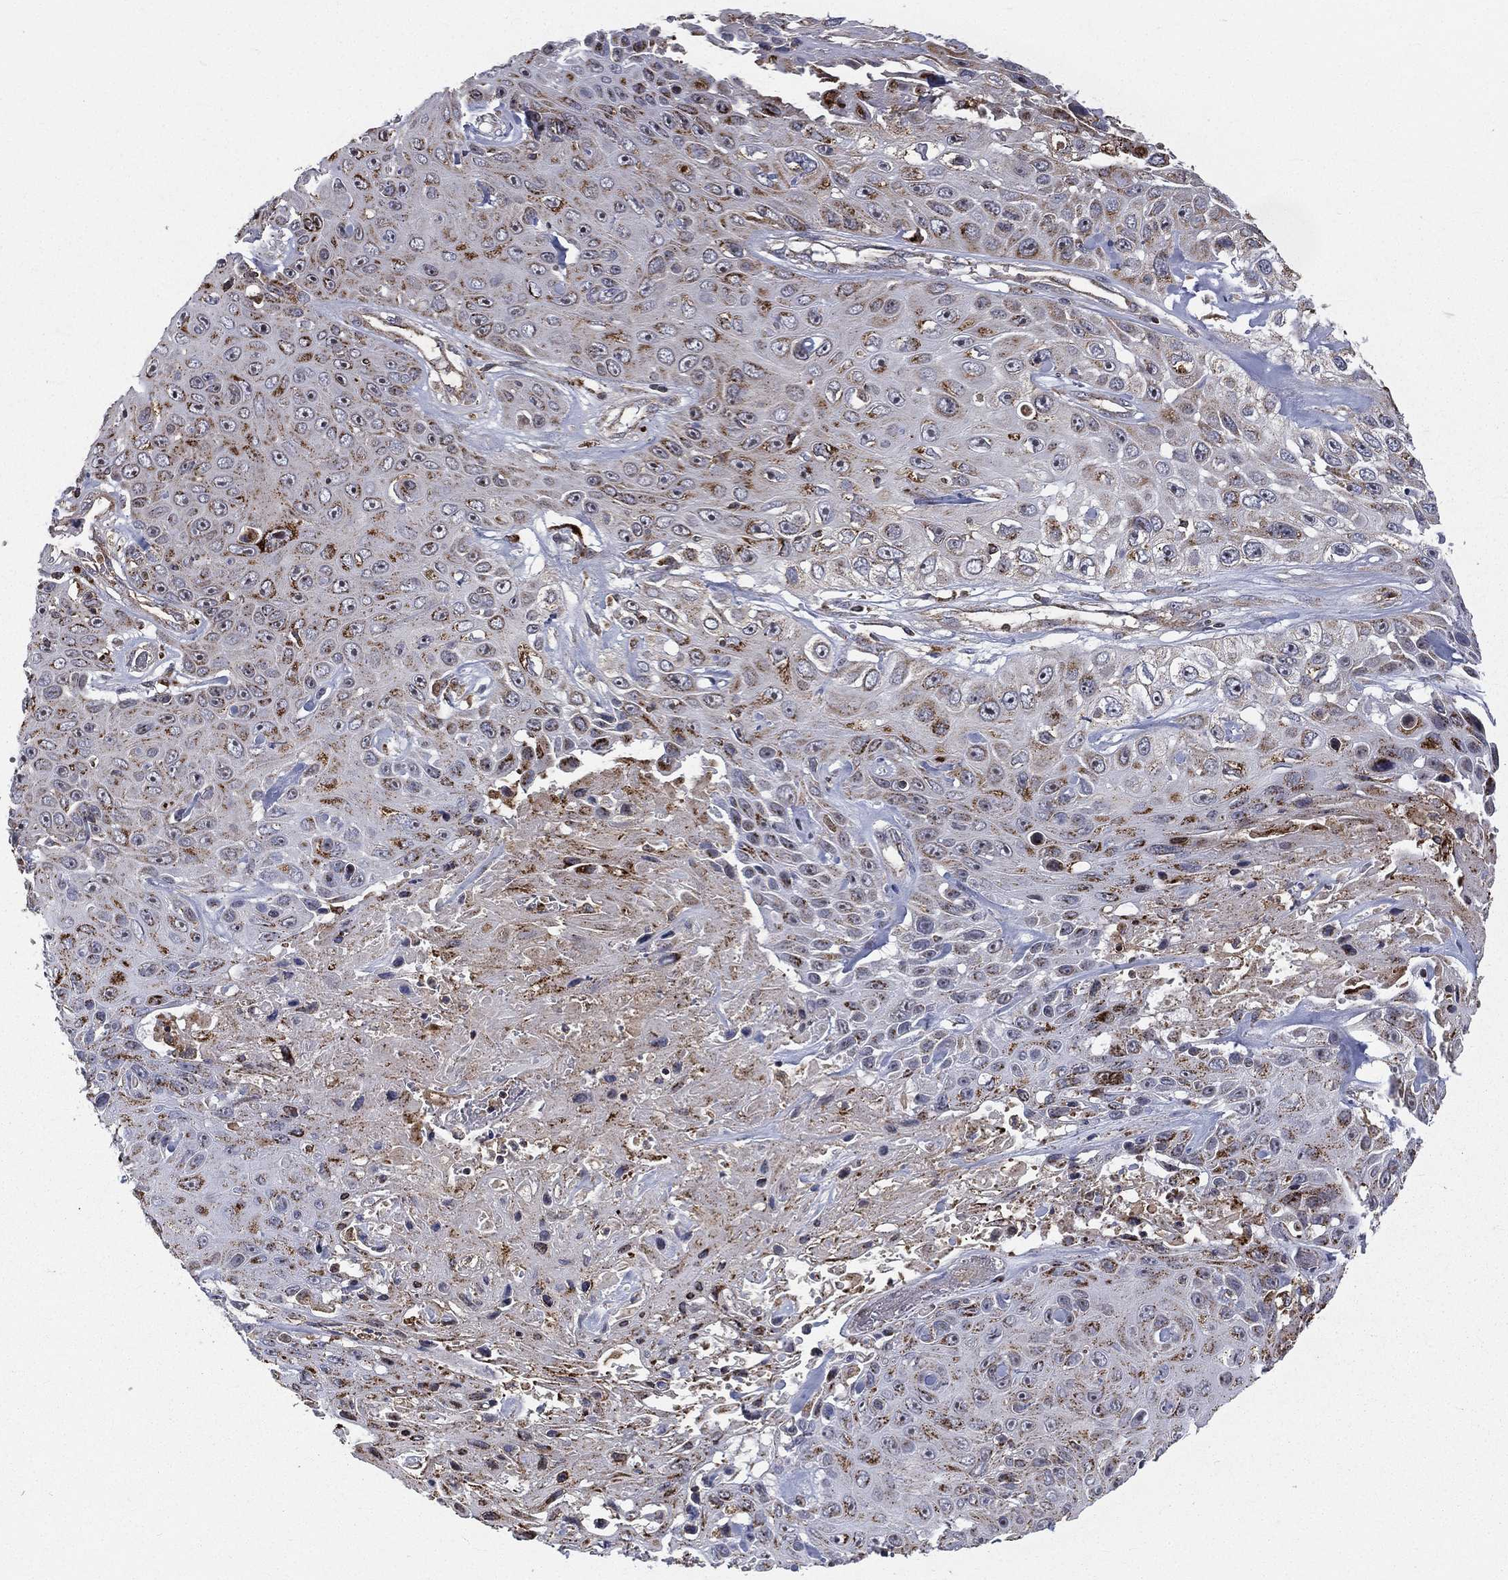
{"staining": {"intensity": "strong", "quantity": "25%-75%", "location": "cytoplasmic/membranous"}, "tissue": "skin cancer", "cell_type": "Tumor cells", "image_type": "cancer", "snomed": [{"axis": "morphology", "description": "Squamous cell carcinoma, NOS"}, {"axis": "topography", "description": "Skin"}], "caption": "About 25%-75% of tumor cells in skin cancer show strong cytoplasmic/membranous protein expression as visualized by brown immunohistochemical staining.", "gene": "RIN3", "patient": {"sex": "male", "age": 82}}